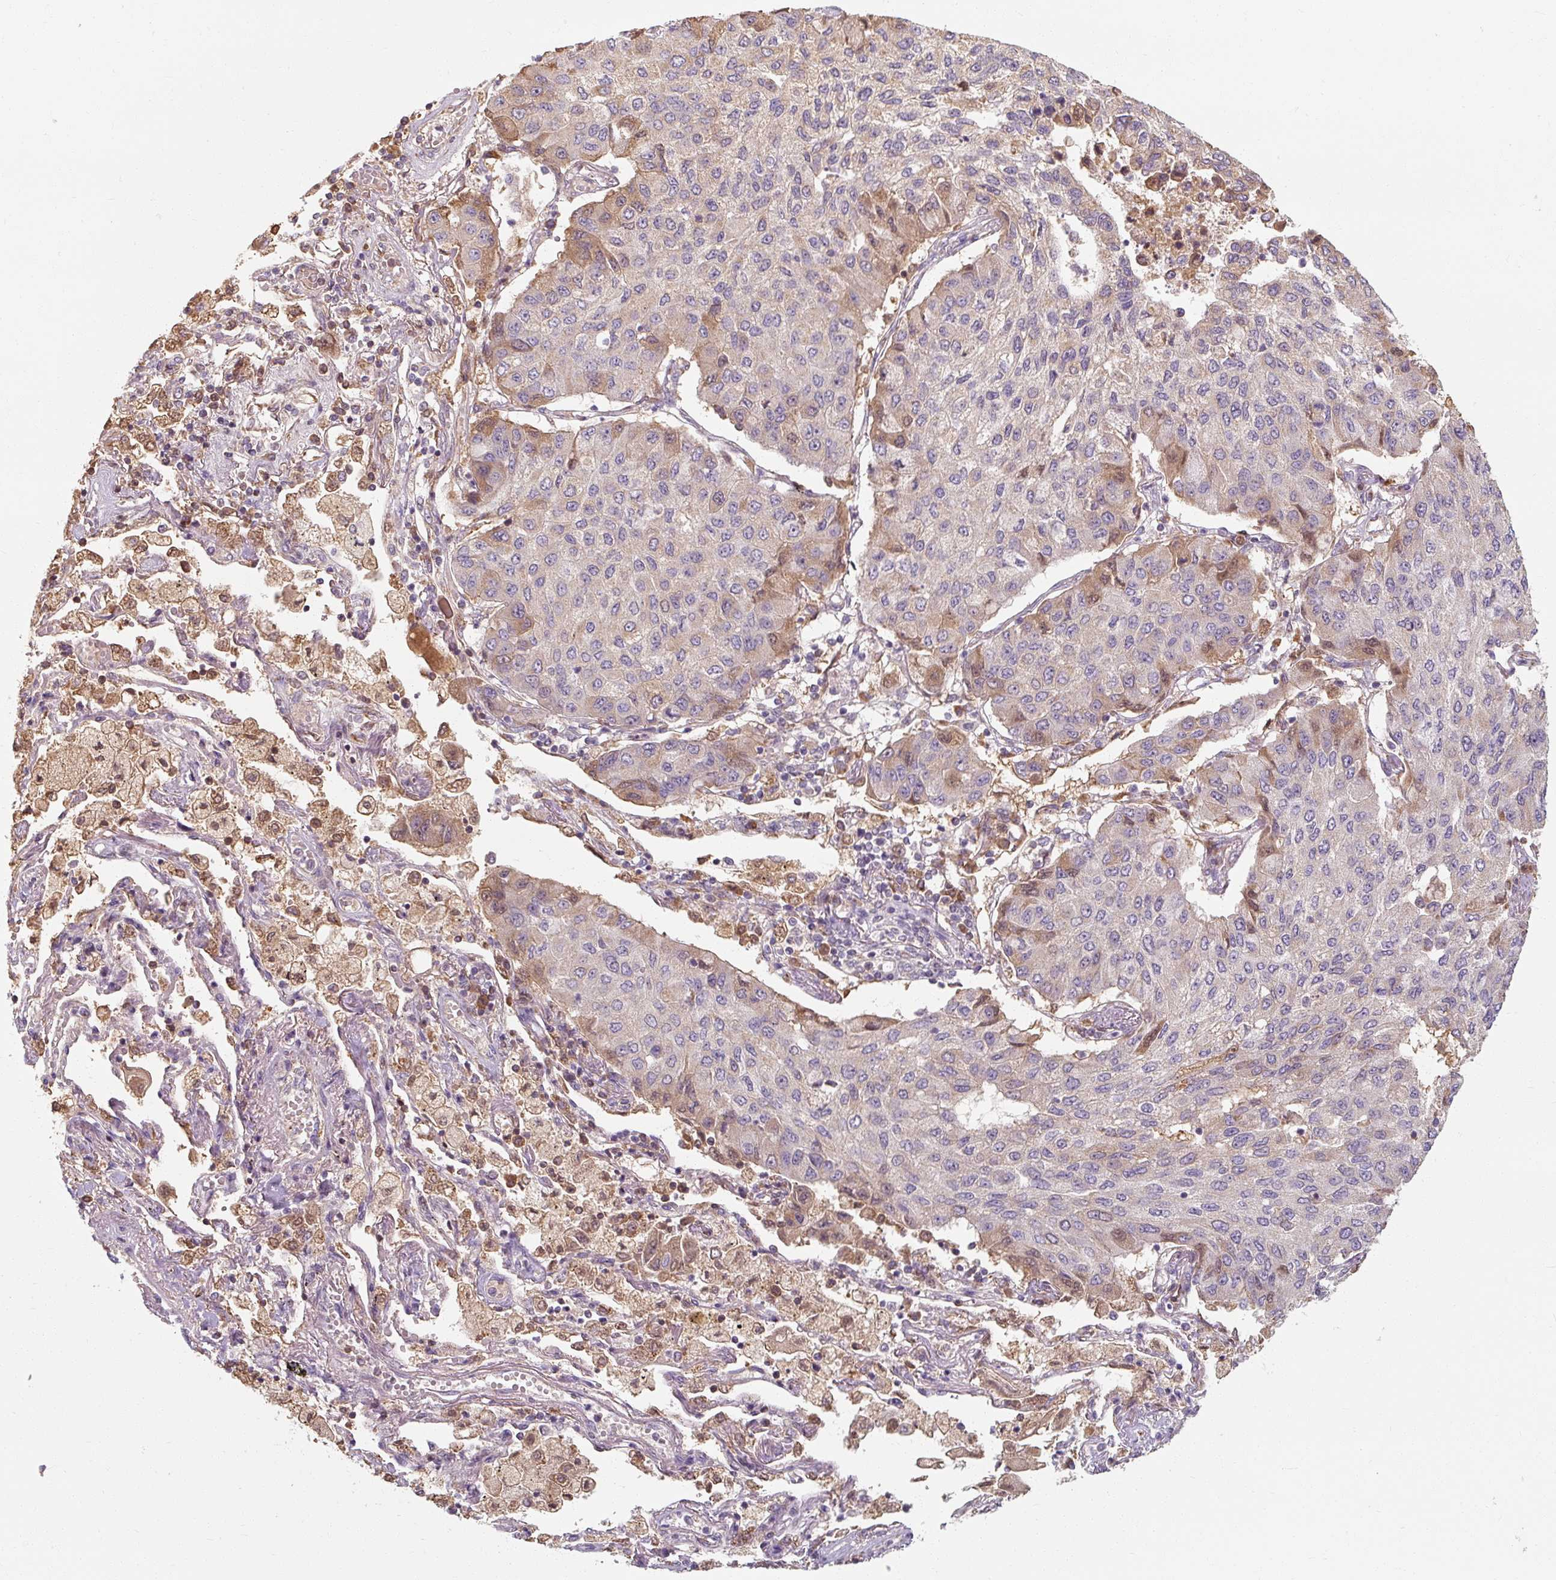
{"staining": {"intensity": "moderate", "quantity": "<25%", "location": "cytoplasmic/membranous"}, "tissue": "lung cancer", "cell_type": "Tumor cells", "image_type": "cancer", "snomed": [{"axis": "morphology", "description": "Squamous cell carcinoma, NOS"}, {"axis": "topography", "description": "Lung"}], "caption": "Immunohistochemical staining of lung cancer demonstrates low levels of moderate cytoplasmic/membranous protein staining in approximately <25% of tumor cells.", "gene": "TSEN54", "patient": {"sex": "male", "age": 74}}